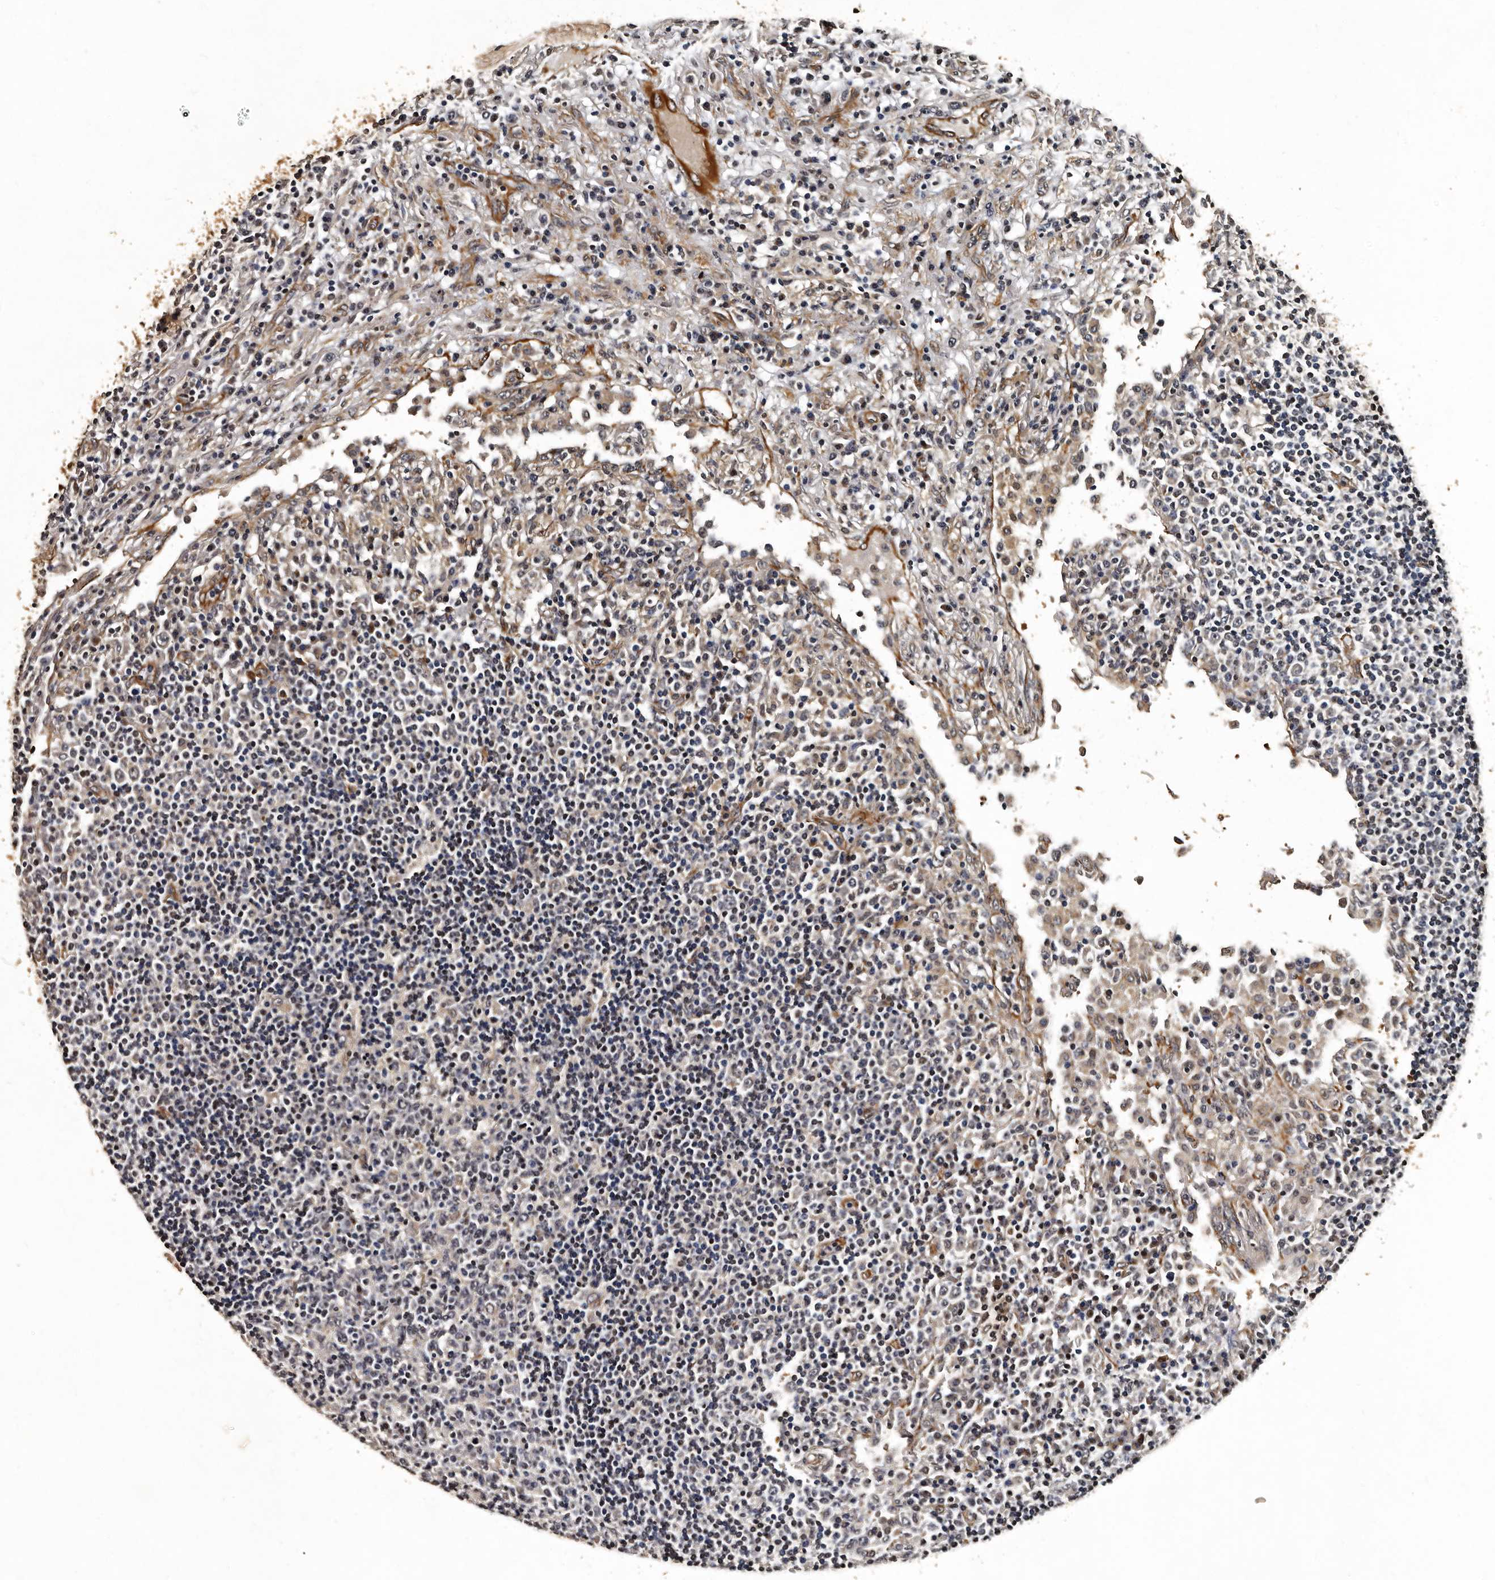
{"staining": {"intensity": "negative", "quantity": "none", "location": "none"}, "tissue": "lymph node", "cell_type": "Germinal center cells", "image_type": "normal", "snomed": [{"axis": "morphology", "description": "Normal tissue, NOS"}, {"axis": "topography", "description": "Lymph node"}], "caption": "An IHC micrograph of normal lymph node is shown. There is no staining in germinal center cells of lymph node. Brightfield microscopy of immunohistochemistry (IHC) stained with DAB (brown) and hematoxylin (blue), captured at high magnification.", "gene": "CPNE3", "patient": {"sex": "female", "age": 53}}